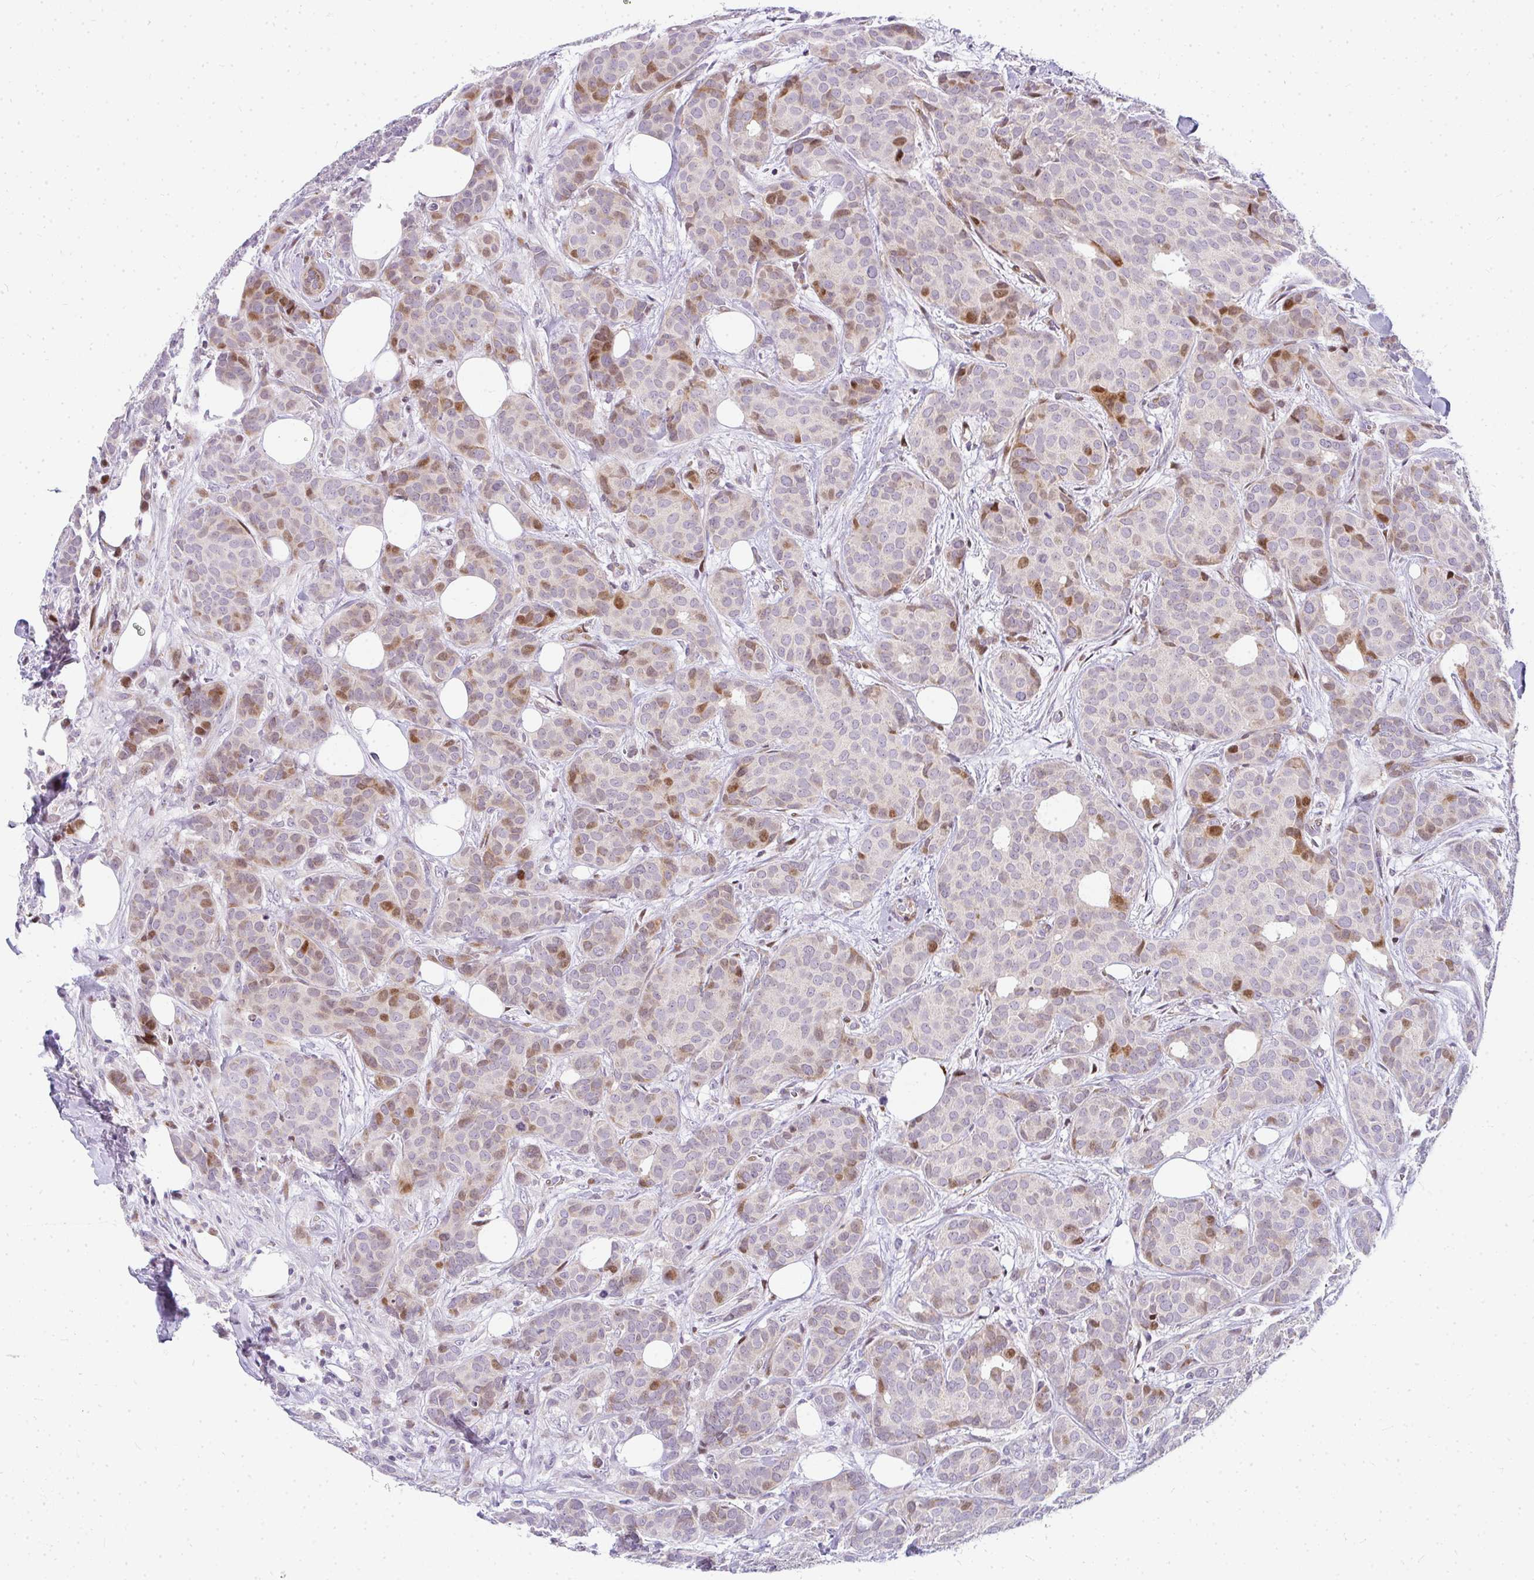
{"staining": {"intensity": "moderate", "quantity": "<25%", "location": "cytoplasmic/membranous,nuclear"}, "tissue": "breast cancer", "cell_type": "Tumor cells", "image_type": "cancer", "snomed": [{"axis": "morphology", "description": "Duct carcinoma"}, {"axis": "topography", "description": "Breast"}], "caption": "An IHC histopathology image of neoplastic tissue is shown. Protein staining in brown shows moderate cytoplasmic/membranous and nuclear positivity in invasive ductal carcinoma (breast) within tumor cells. The protein of interest is stained brown, and the nuclei are stained in blue (DAB IHC with brightfield microscopy, high magnification).", "gene": "PLA2G5", "patient": {"sex": "female", "age": 70}}